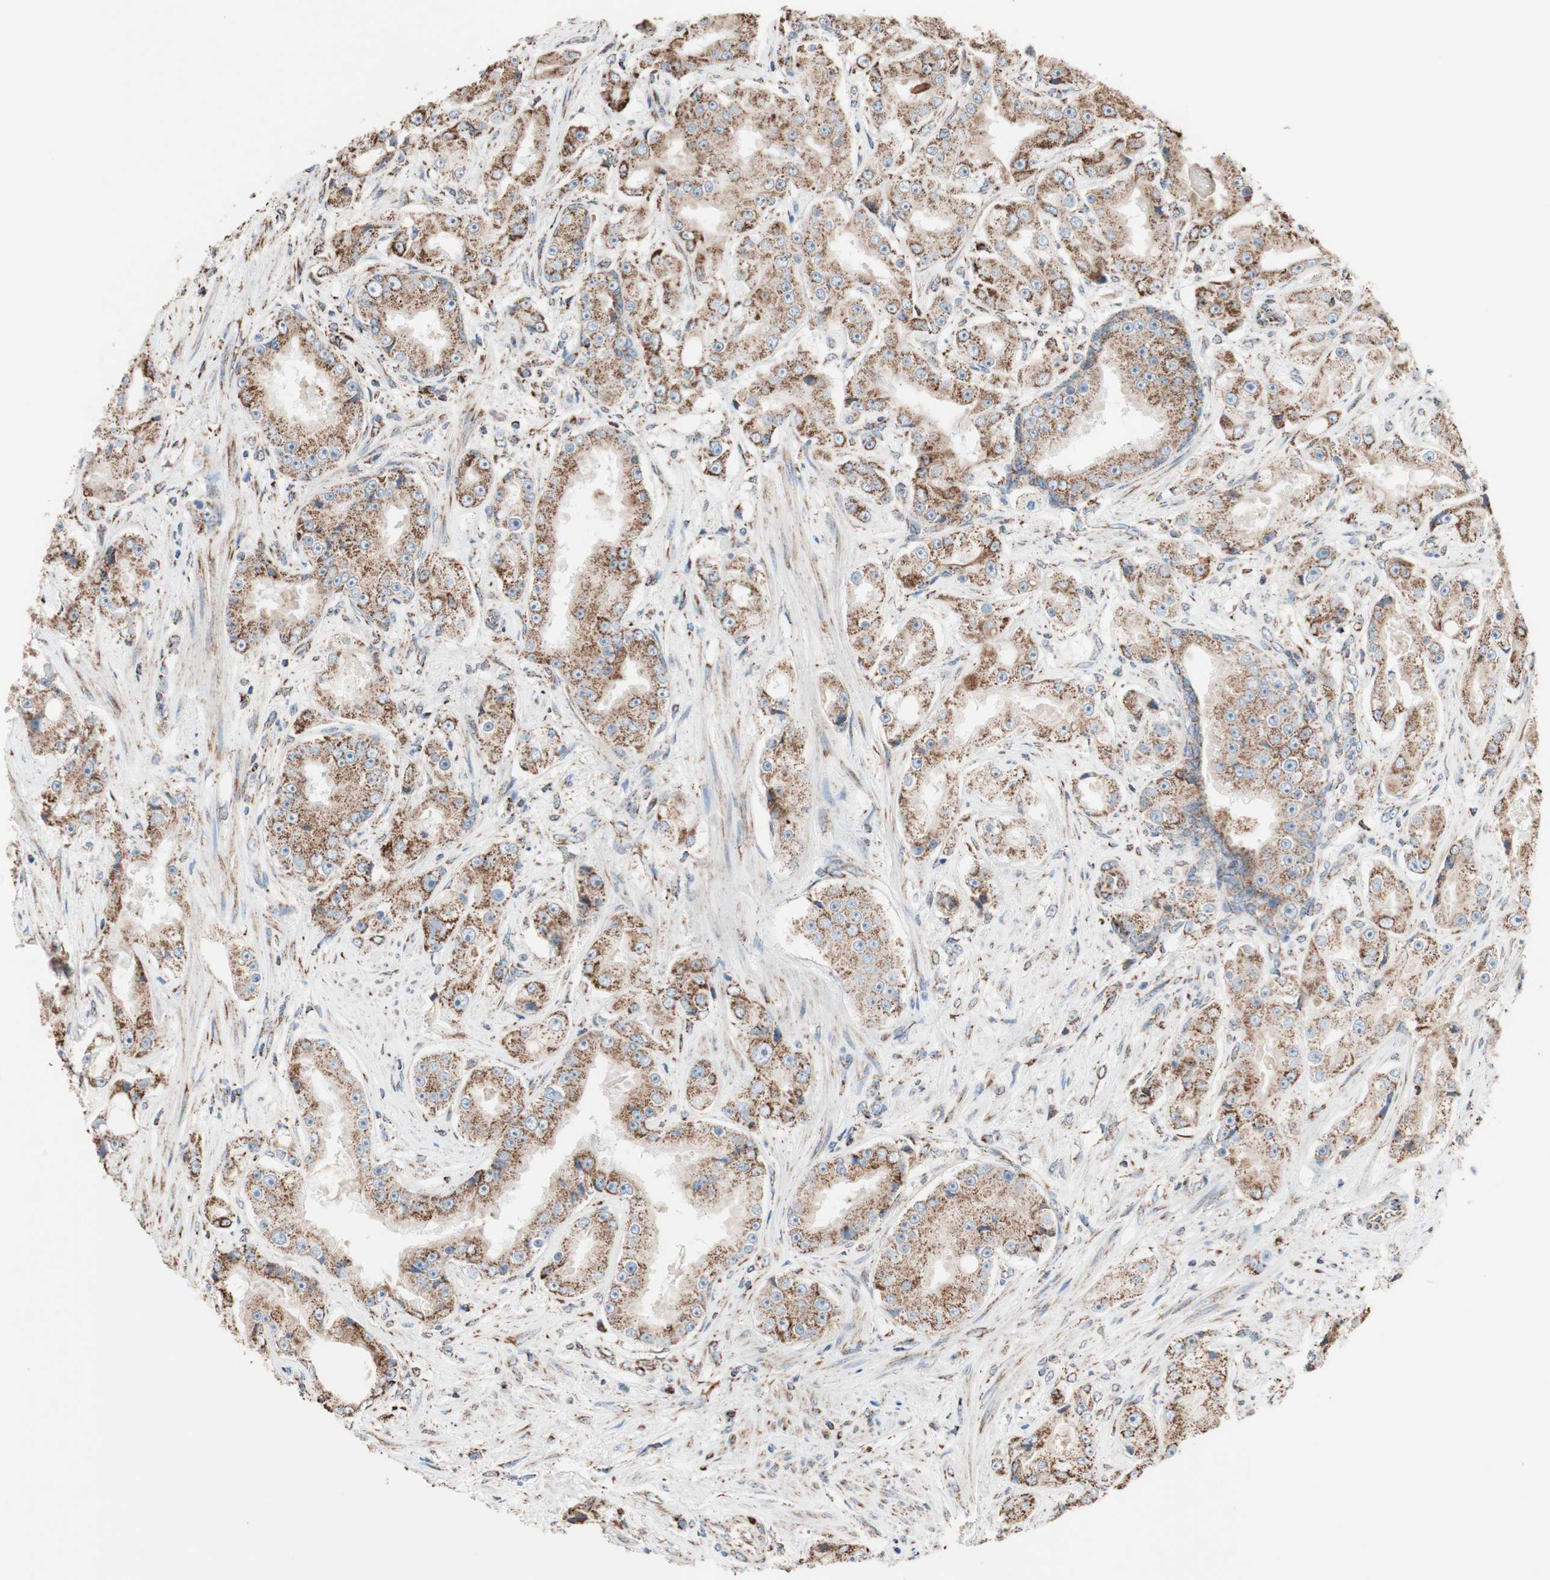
{"staining": {"intensity": "strong", "quantity": ">75%", "location": "cytoplasmic/membranous"}, "tissue": "prostate cancer", "cell_type": "Tumor cells", "image_type": "cancer", "snomed": [{"axis": "morphology", "description": "Adenocarcinoma, High grade"}, {"axis": "topography", "description": "Prostate"}], "caption": "A brown stain shows strong cytoplasmic/membranous staining of a protein in prostate cancer tumor cells.", "gene": "PCSK4", "patient": {"sex": "male", "age": 73}}